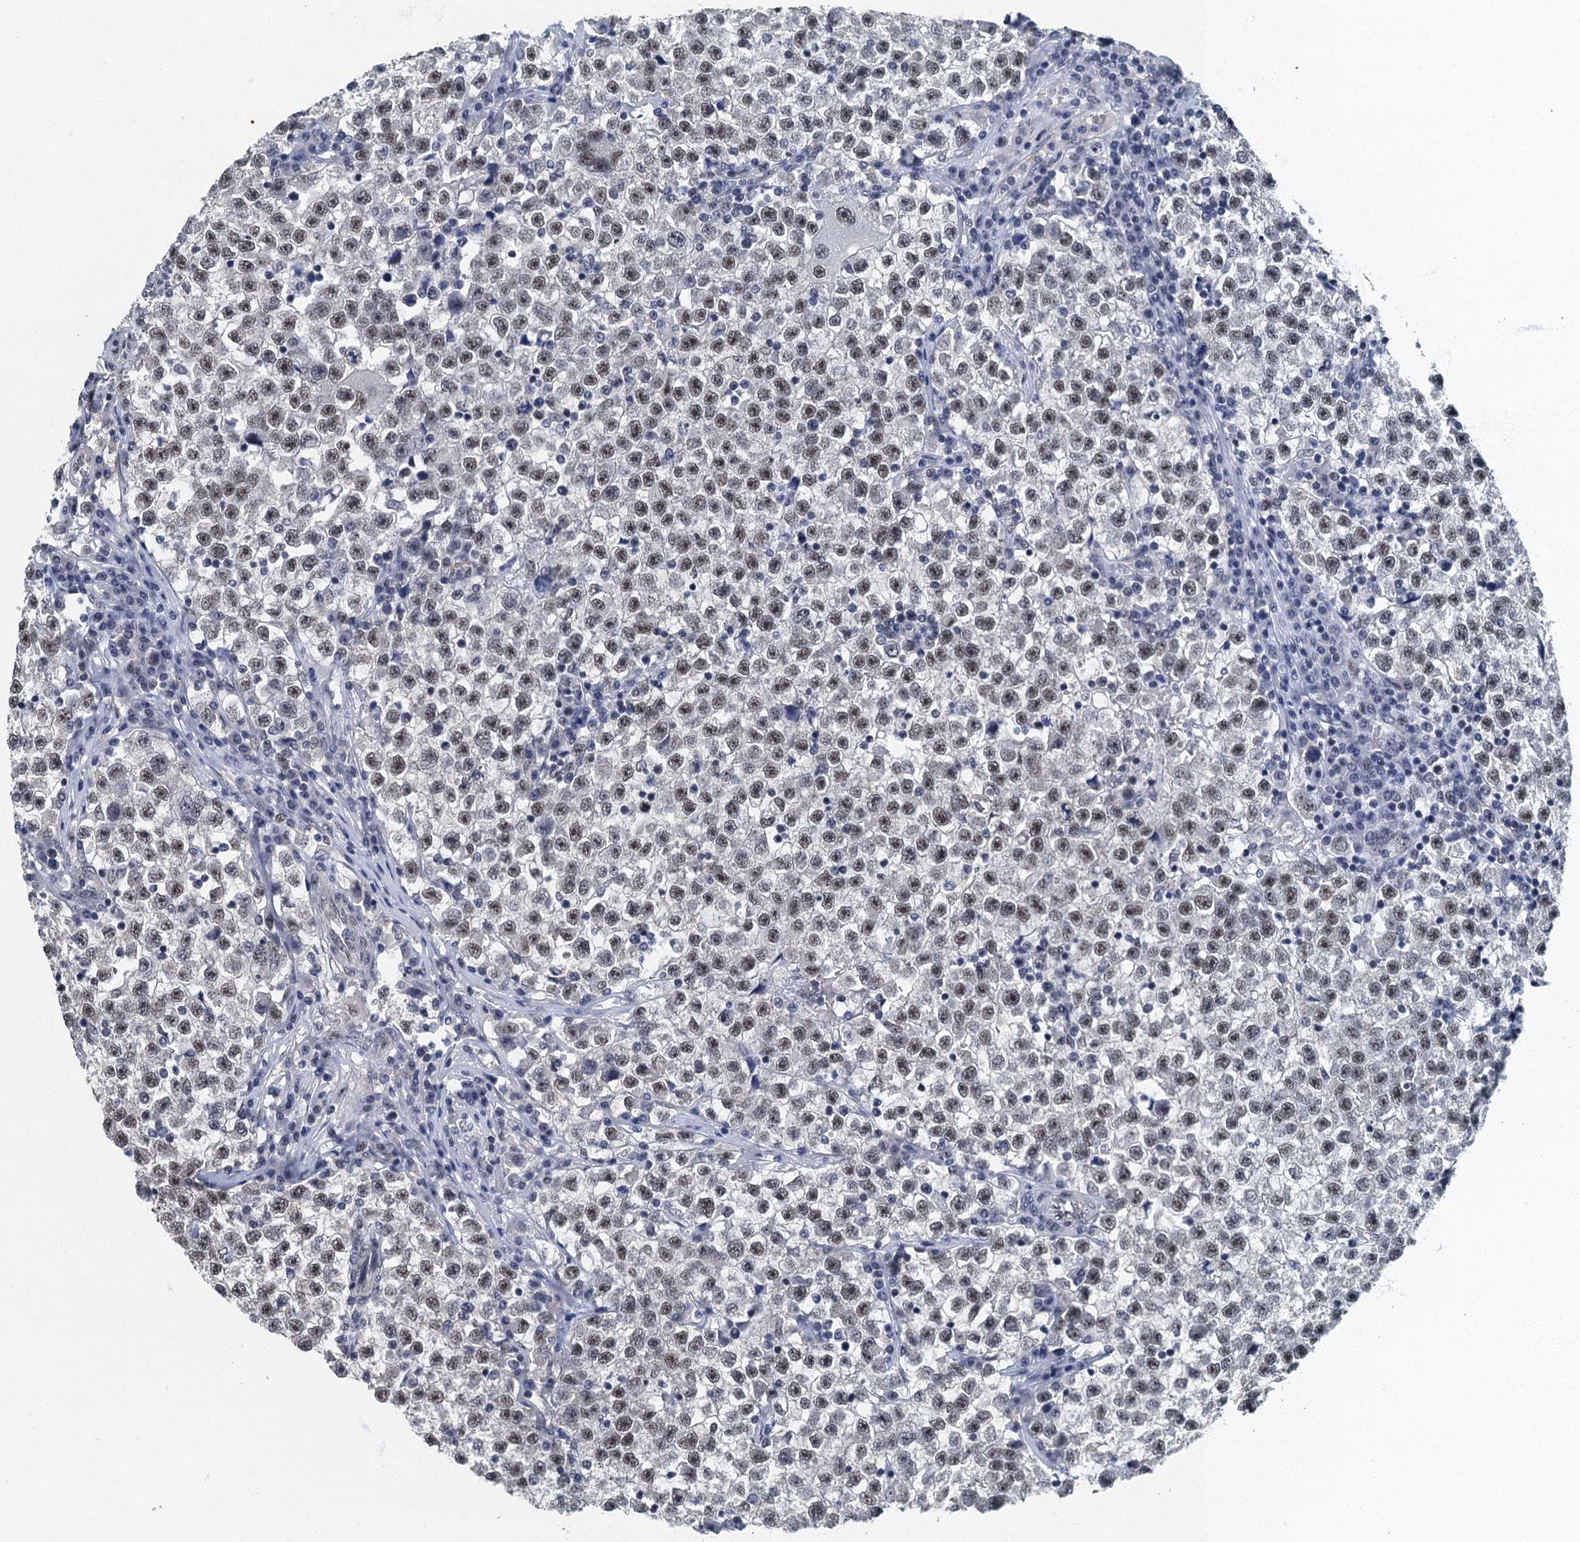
{"staining": {"intensity": "moderate", "quantity": ">75%", "location": "nuclear"}, "tissue": "testis cancer", "cell_type": "Tumor cells", "image_type": "cancer", "snomed": [{"axis": "morphology", "description": "Seminoma, NOS"}, {"axis": "topography", "description": "Testis"}], "caption": "A brown stain shows moderate nuclear expression of a protein in human testis cancer tumor cells.", "gene": "GADL1", "patient": {"sex": "male", "age": 22}}